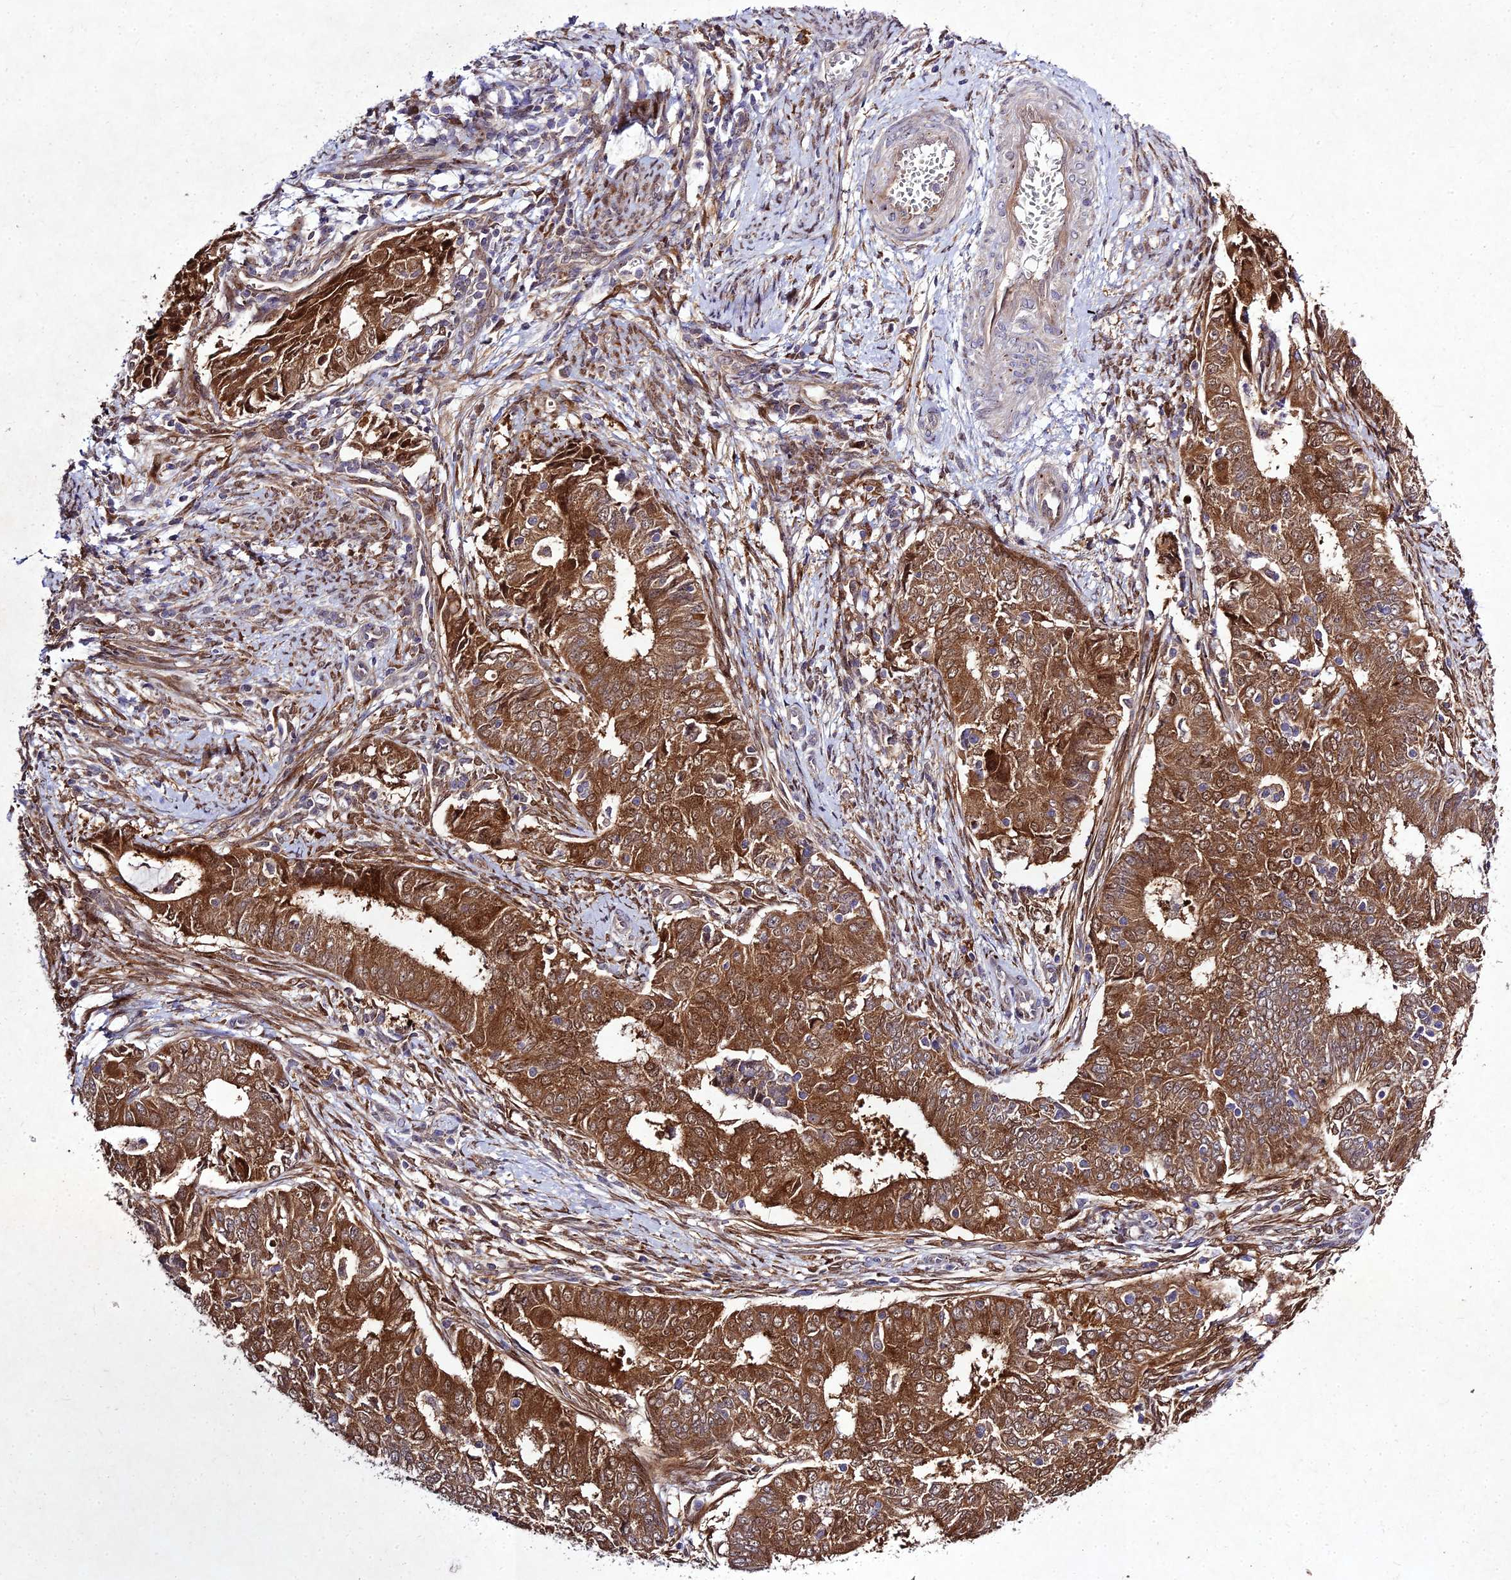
{"staining": {"intensity": "strong", "quantity": ">75%", "location": "cytoplasmic/membranous,nuclear"}, "tissue": "endometrial cancer", "cell_type": "Tumor cells", "image_type": "cancer", "snomed": [{"axis": "morphology", "description": "Adenocarcinoma, NOS"}, {"axis": "topography", "description": "Endometrium"}], "caption": "Immunohistochemistry (IHC) staining of endometrial adenocarcinoma, which reveals high levels of strong cytoplasmic/membranous and nuclear expression in about >75% of tumor cells indicating strong cytoplasmic/membranous and nuclear protein expression. The staining was performed using DAB (brown) for protein detection and nuclei were counterstained in hematoxylin (blue).", "gene": "MKKS", "patient": {"sex": "female", "age": 62}}